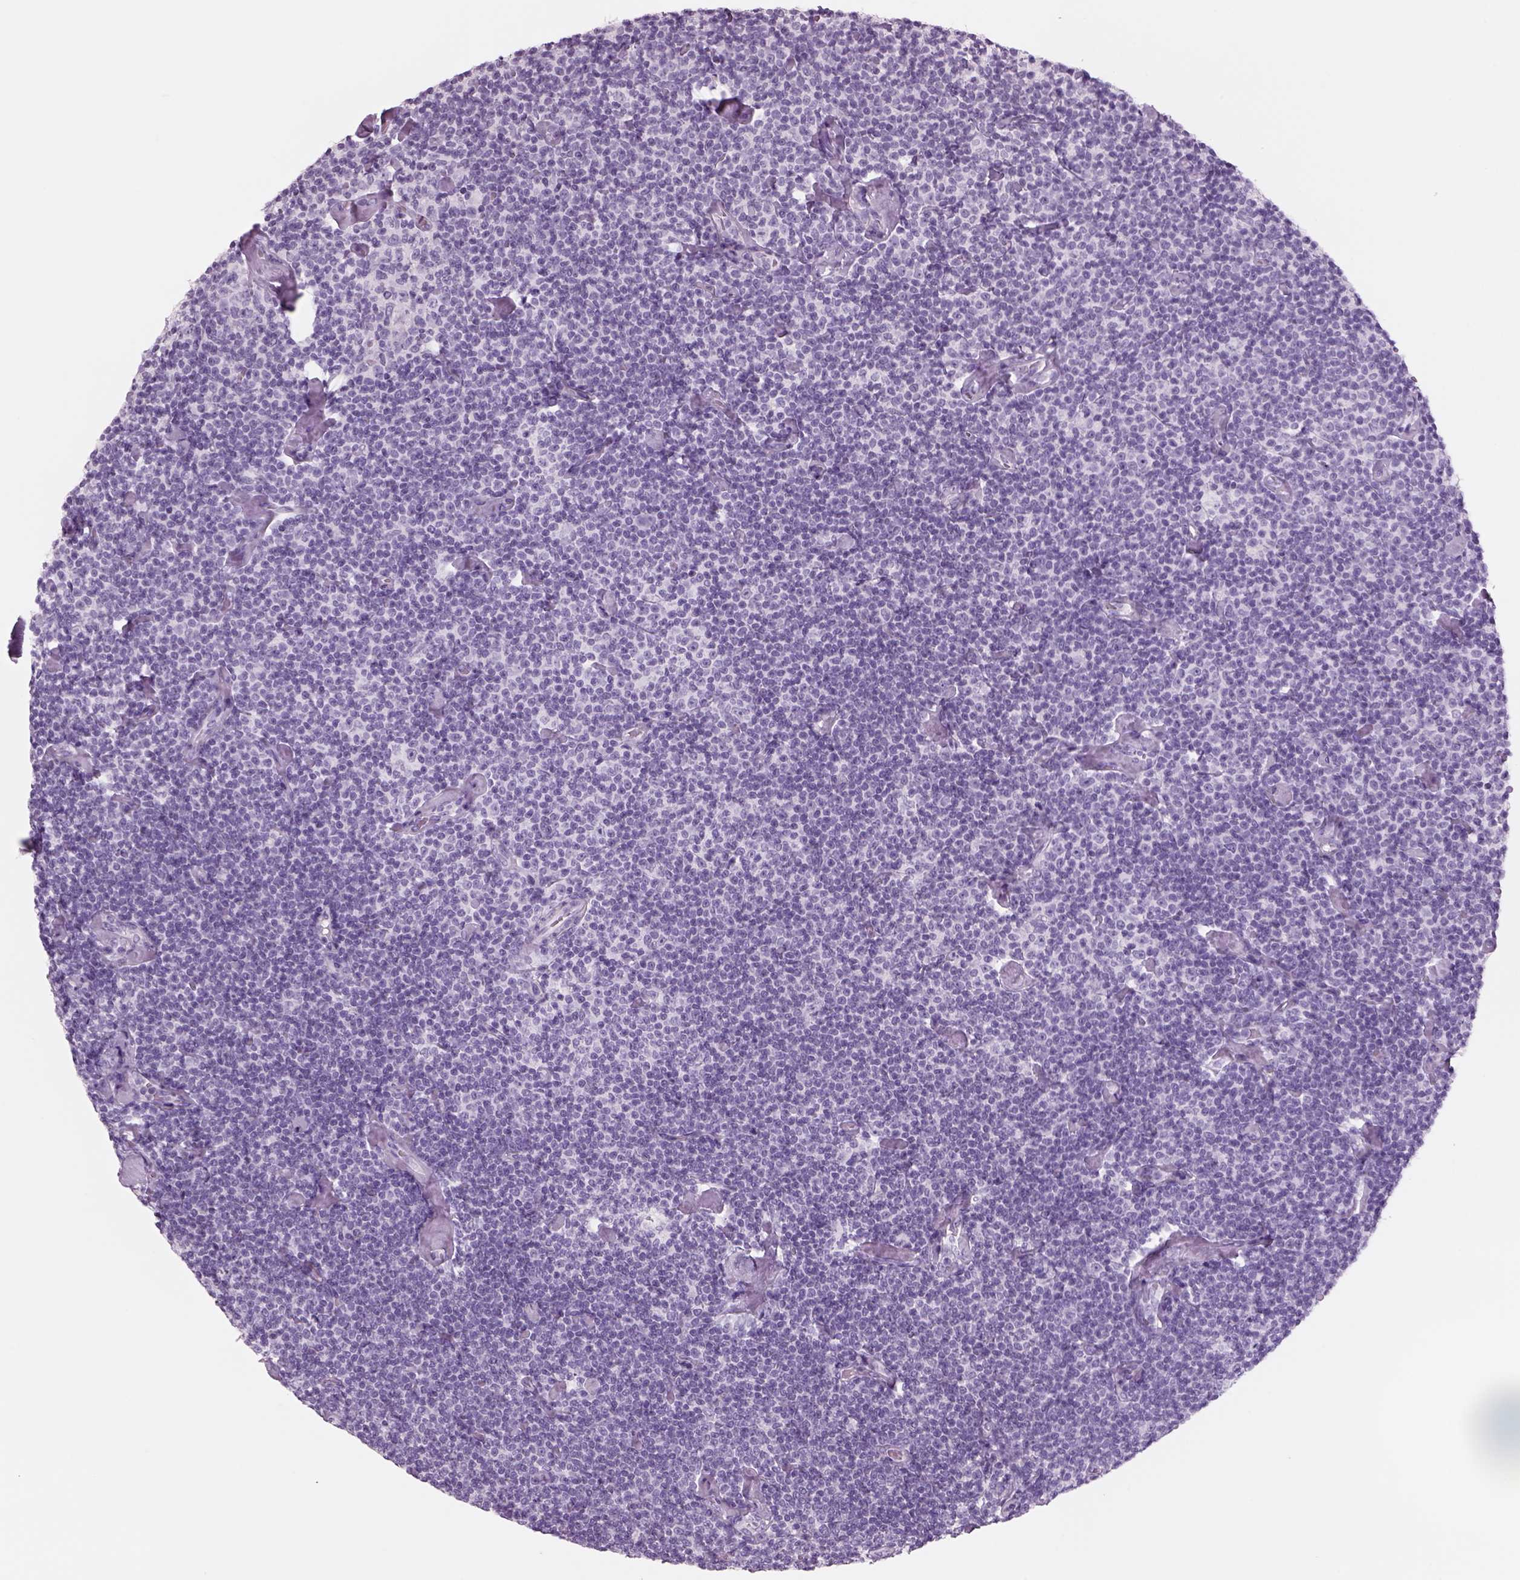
{"staining": {"intensity": "negative", "quantity": "none", "location": "none"}, "tissue": "lymphoma", "cell_type": "Tumor cells", "image_type": "cancer", "snomed": [{"axis": "morphology", "description": "Malignant lymphoma, non-Hodgkin's type, Low grade"}, {"axis": "topography", "description": "Lymph node"}], "caption": "High power microscopy micrograph of an IHC photomicrograph of lymphoma, revealing no significant positivity in tumor cells. (Brightfield microscopy of DAB IHC at high magnification).", "gene": "RHO", "patient": {"sex": "male", "age": 81}}